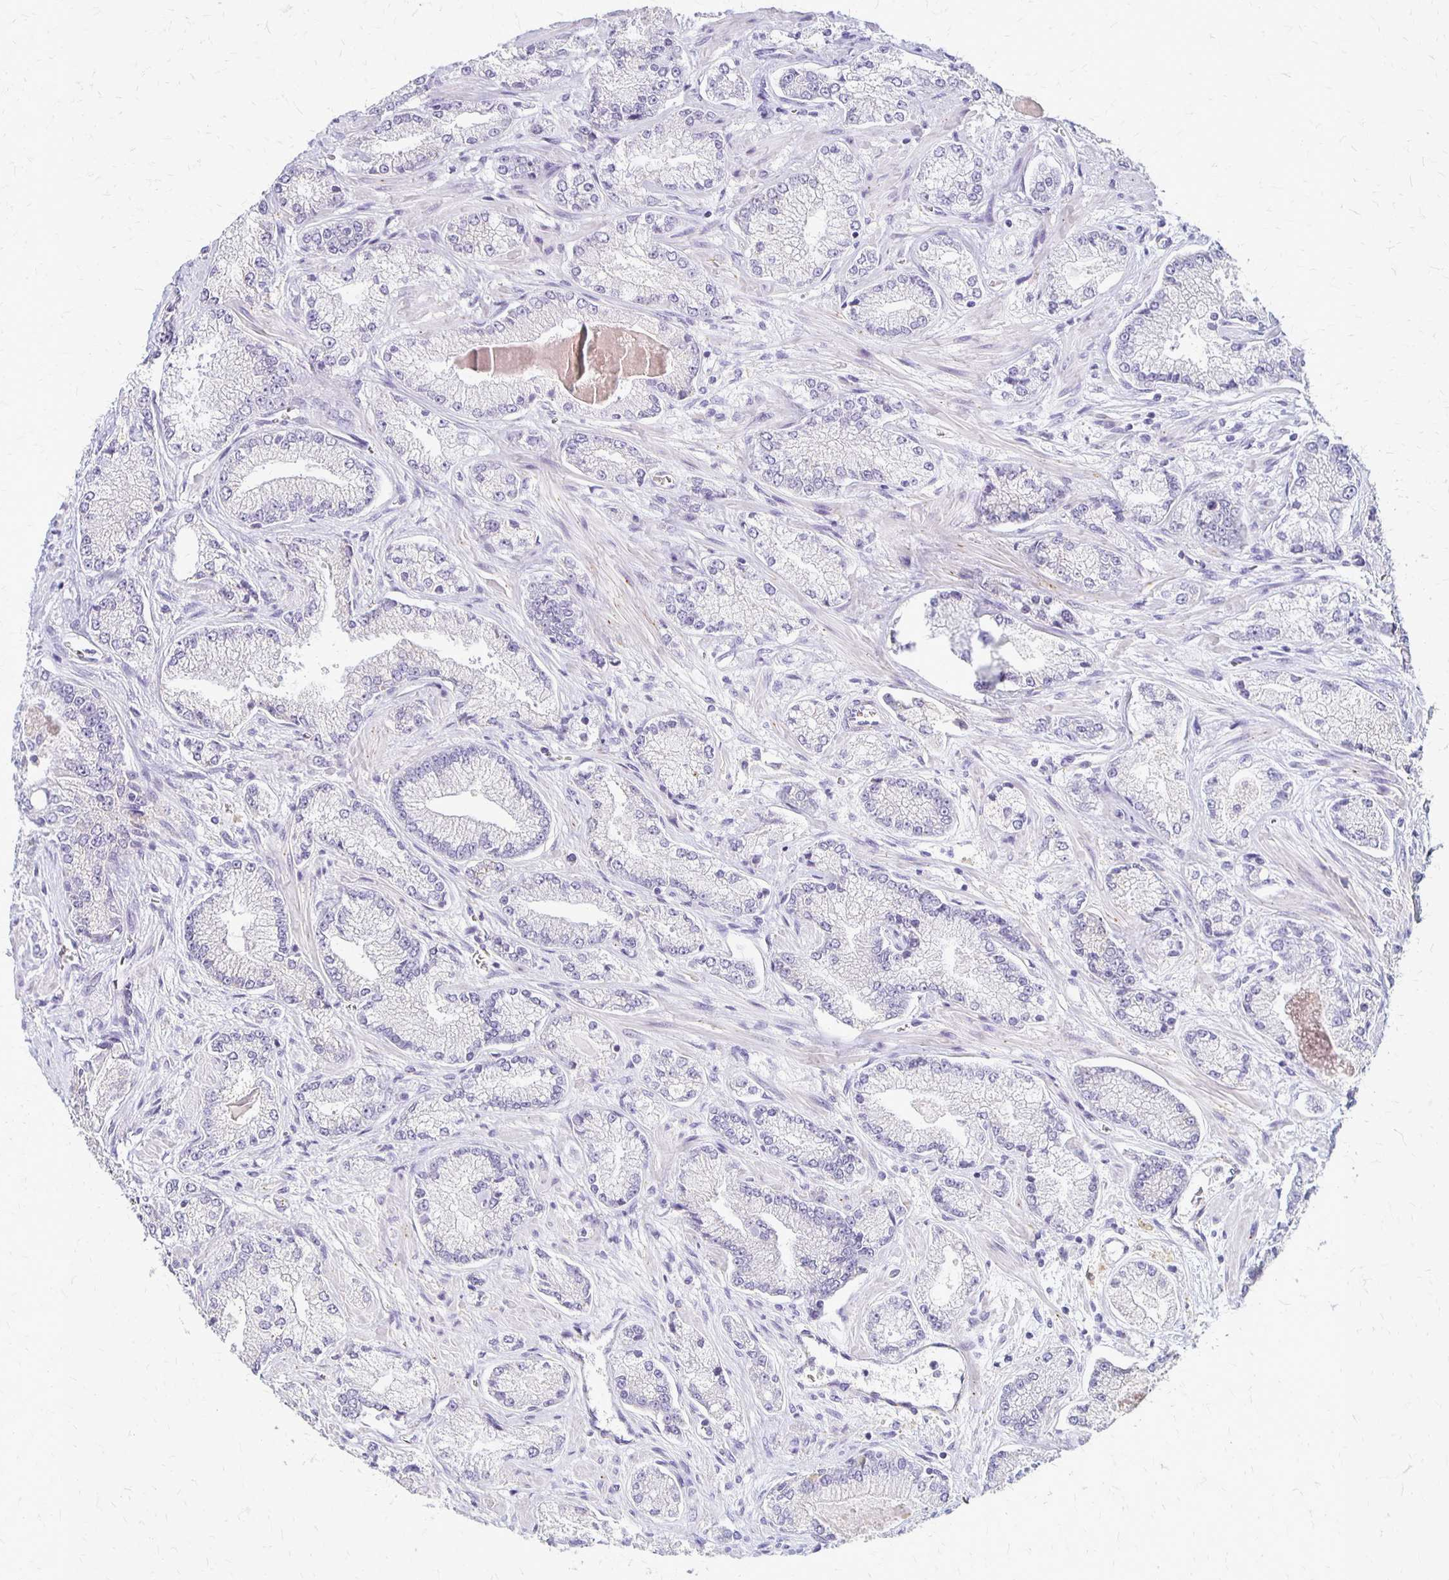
{"staining": {"intensity": "negative", "quantity": "none", "location": "none"}, "tissue": "prostate cancer", "cell_type": "Tumor cells", "image_type": "cancer", "snomed": [{"axis": "morphology", "description": "Normal tissue, NOS"}, {"axis": "morphology", "description": "Adenocarcinoma, High grade"}, {"axis": "topography", "description": "Prostate"}, {"axis": "topography", "description": "Peripheral nerve tissue"}], "caption": "This is an immunohistochemistry (IHC) histopathology image of human prostate cancer (high-grade adenocarcinoma). There is no staining in tumor cells.", "gene": "RHOC", "patient": {"sex": "male", "age": 68}}